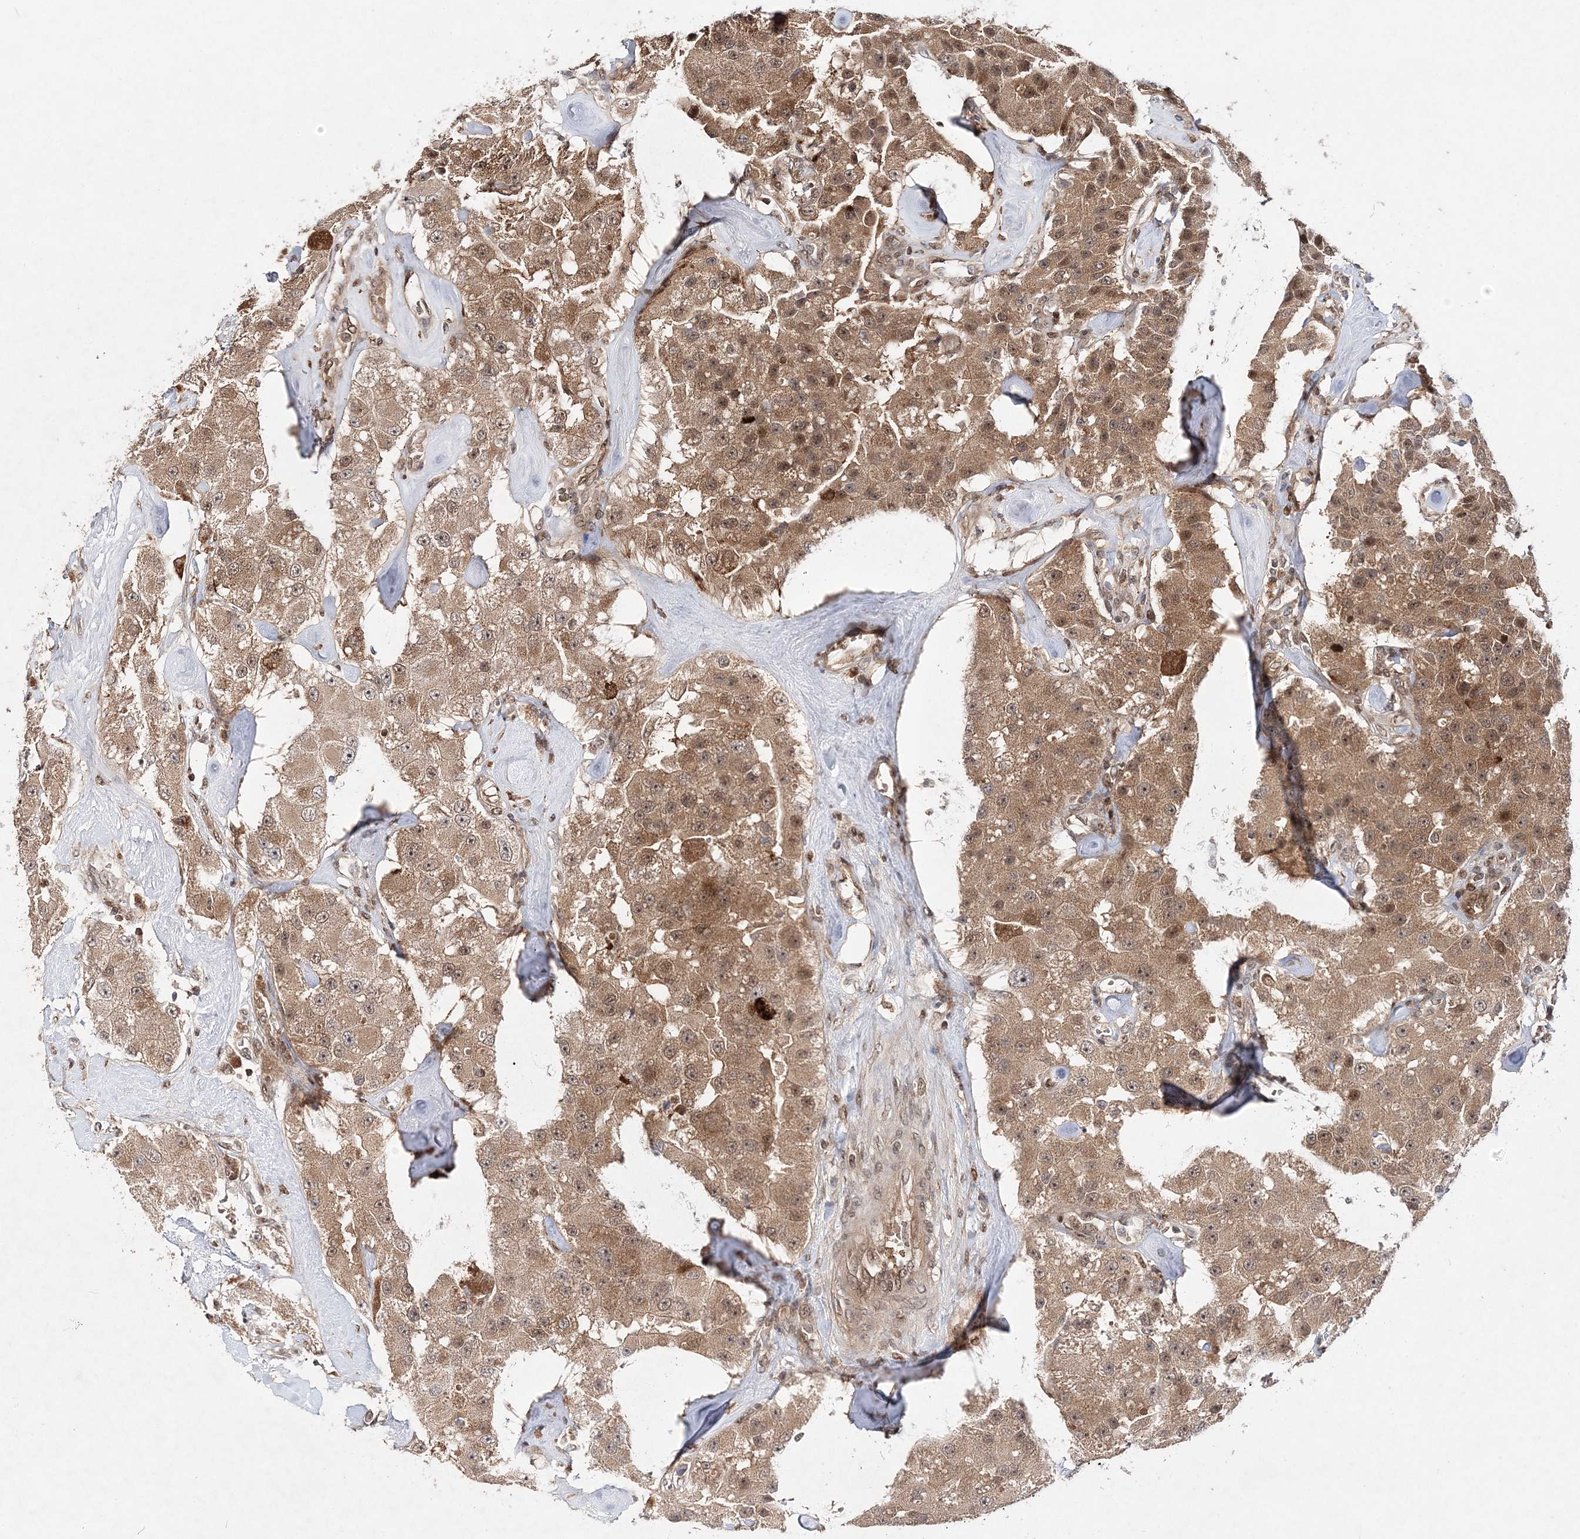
{"staining": {"intensity": "moderate", "quantity": ">75%", "location": "cytoplasmic/membranous,nuclear"}, "tissue": "carcinoid", "cell_type": "Tumor cells", "image_type": "cancer", "snomed": [{"axis": "morphology", "description": "Carcinoid, malignant, NOS"}, {"axis": "topography", "description": "Pancreas"}], "caption": "Tumor cells display medium levels of moderate cytoplasmic/membranous and nuclear staining in about >75% of cells in human carcinoid (malignant).", "gene": "NIF3L1", "patient": {"sex": "male", "age": 41}}